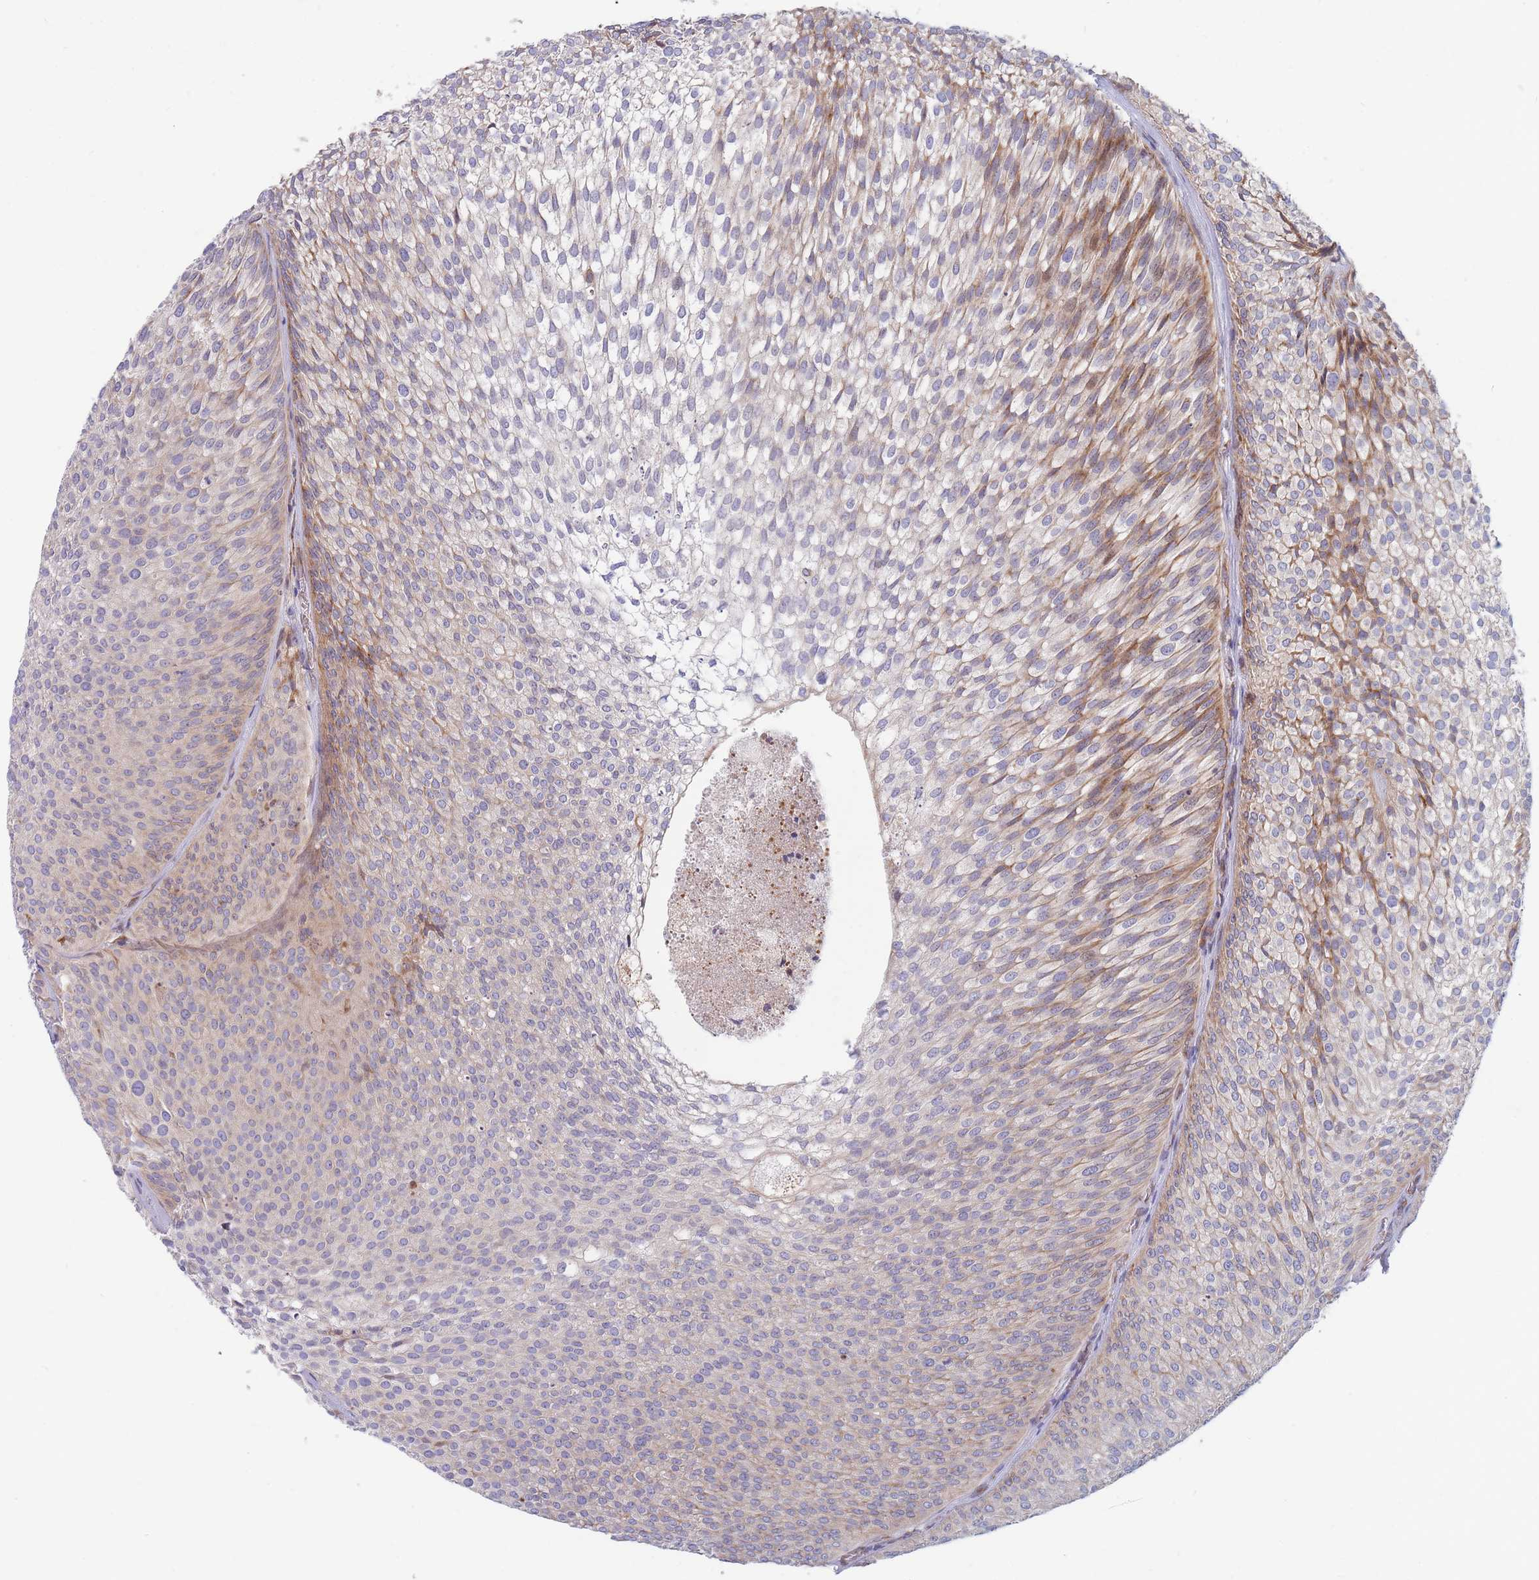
{"staining": {"intensity": "moderate", "quantity": "<25%", "location": "cytoplasmic/membranous"}, "tissue": "urothelial cancer", "cell_type": "Tumor cells", "image_type": "cancer", "snomed": [{"axis": "morphology", "description": "Urothelial carcinoma, Low grade"}, {"axis": "topography", "description": "Urinary bladder"}], "caption": "Human low-grade urothelial carcinoma stained with a protein marker demonstrates moderate staining in tumor cells.", "gene": "TMEM131L", "patient": {"sex": "male", "age": 91}}